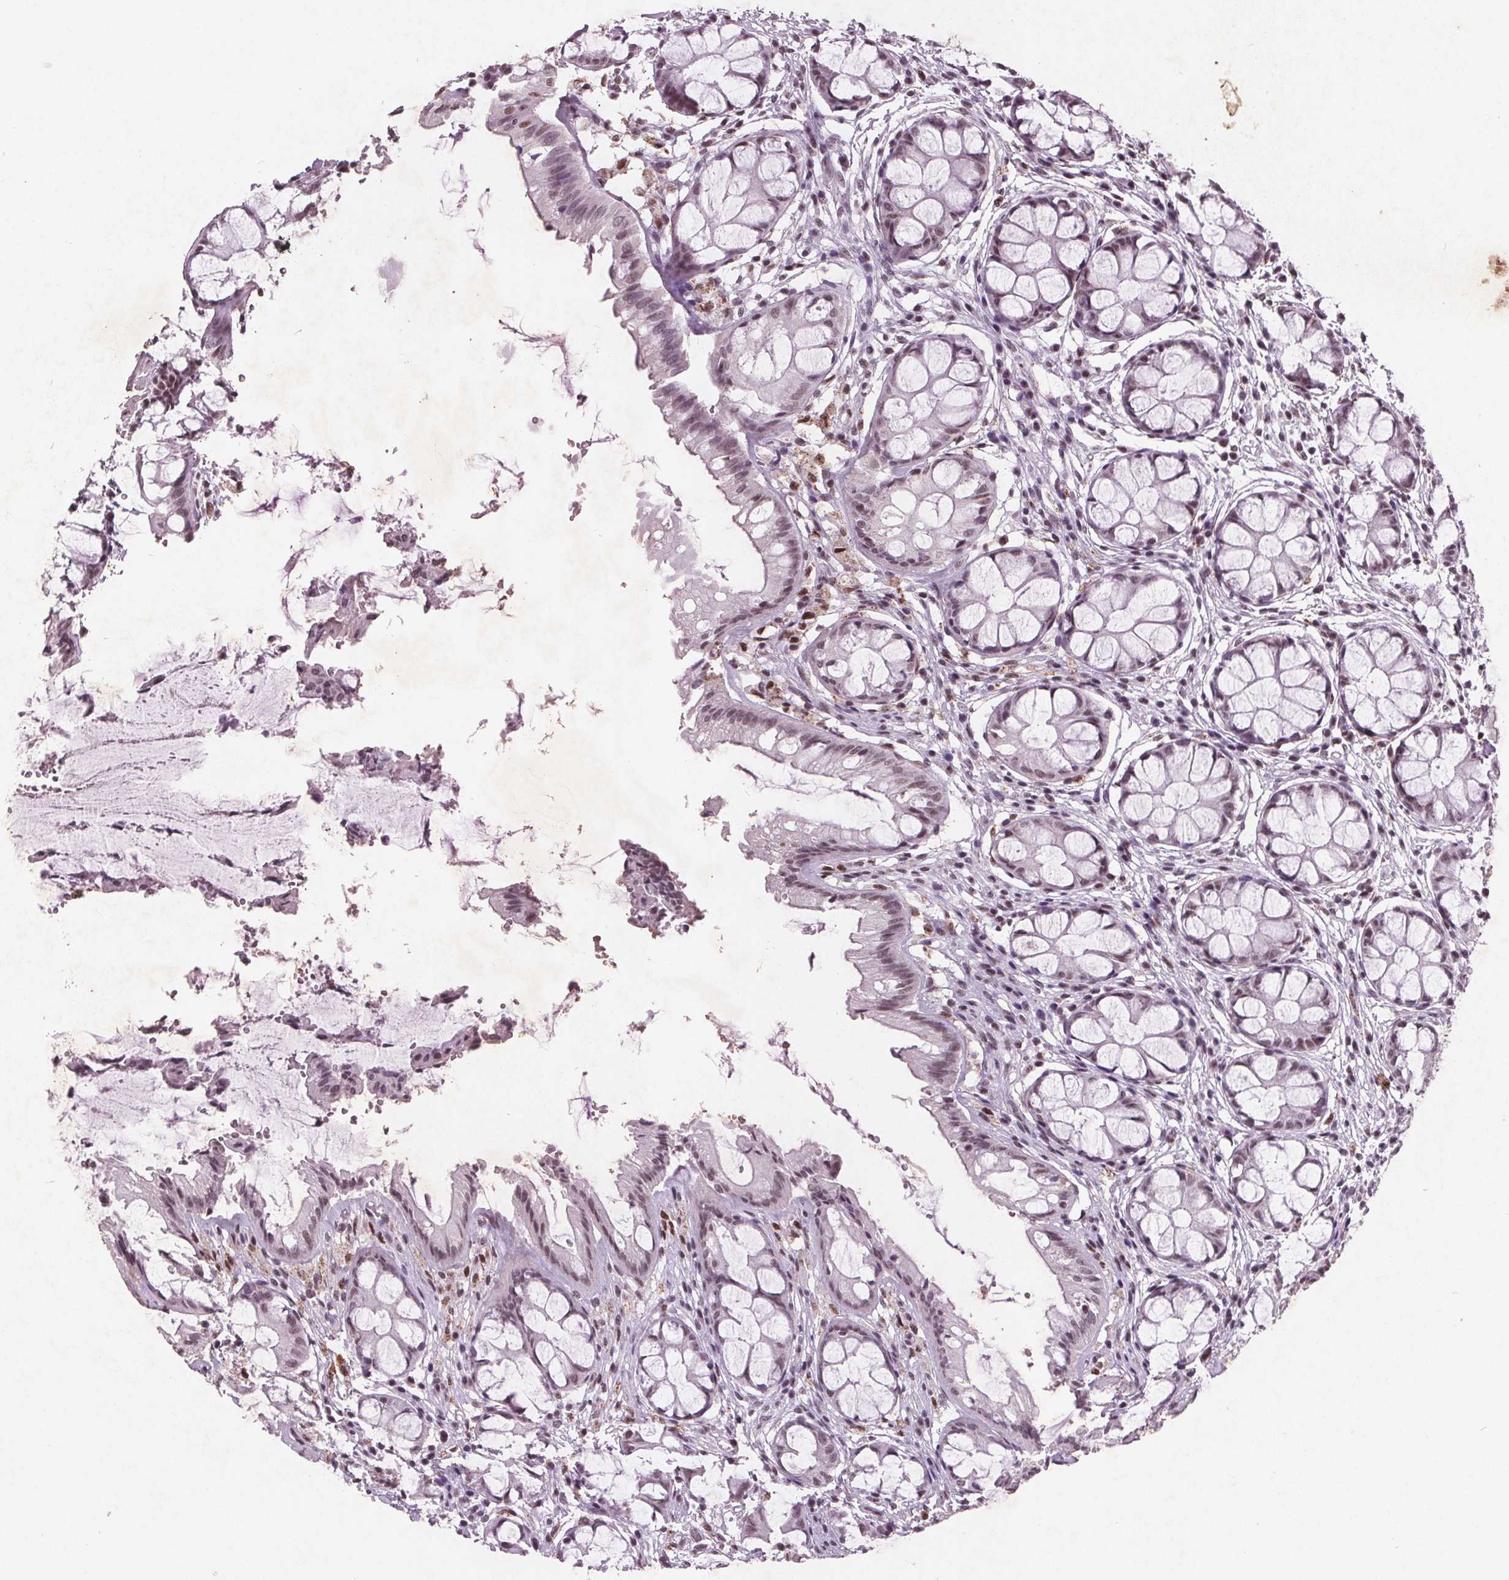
{"staining": {"intensity": "moderate", "quantity": ">75%", "location": "nuclear"}, "tissue": "rectum", "cell_type": "Glandular cells", "image_type": "normal", "snomed": [{"axis": "morphology", "description": "Normal tissue, NOS"}, {"axis": "topography", "description": "Rectum"}], "caption": "Protein positivity by immunohistochemistry (IHC) exhibits moderate nuclear positivity in approximately >75% of glandular cells in benign rectum.", "gene": "RPS6KA2", "patient": {"sex": "female", "age": 62}}